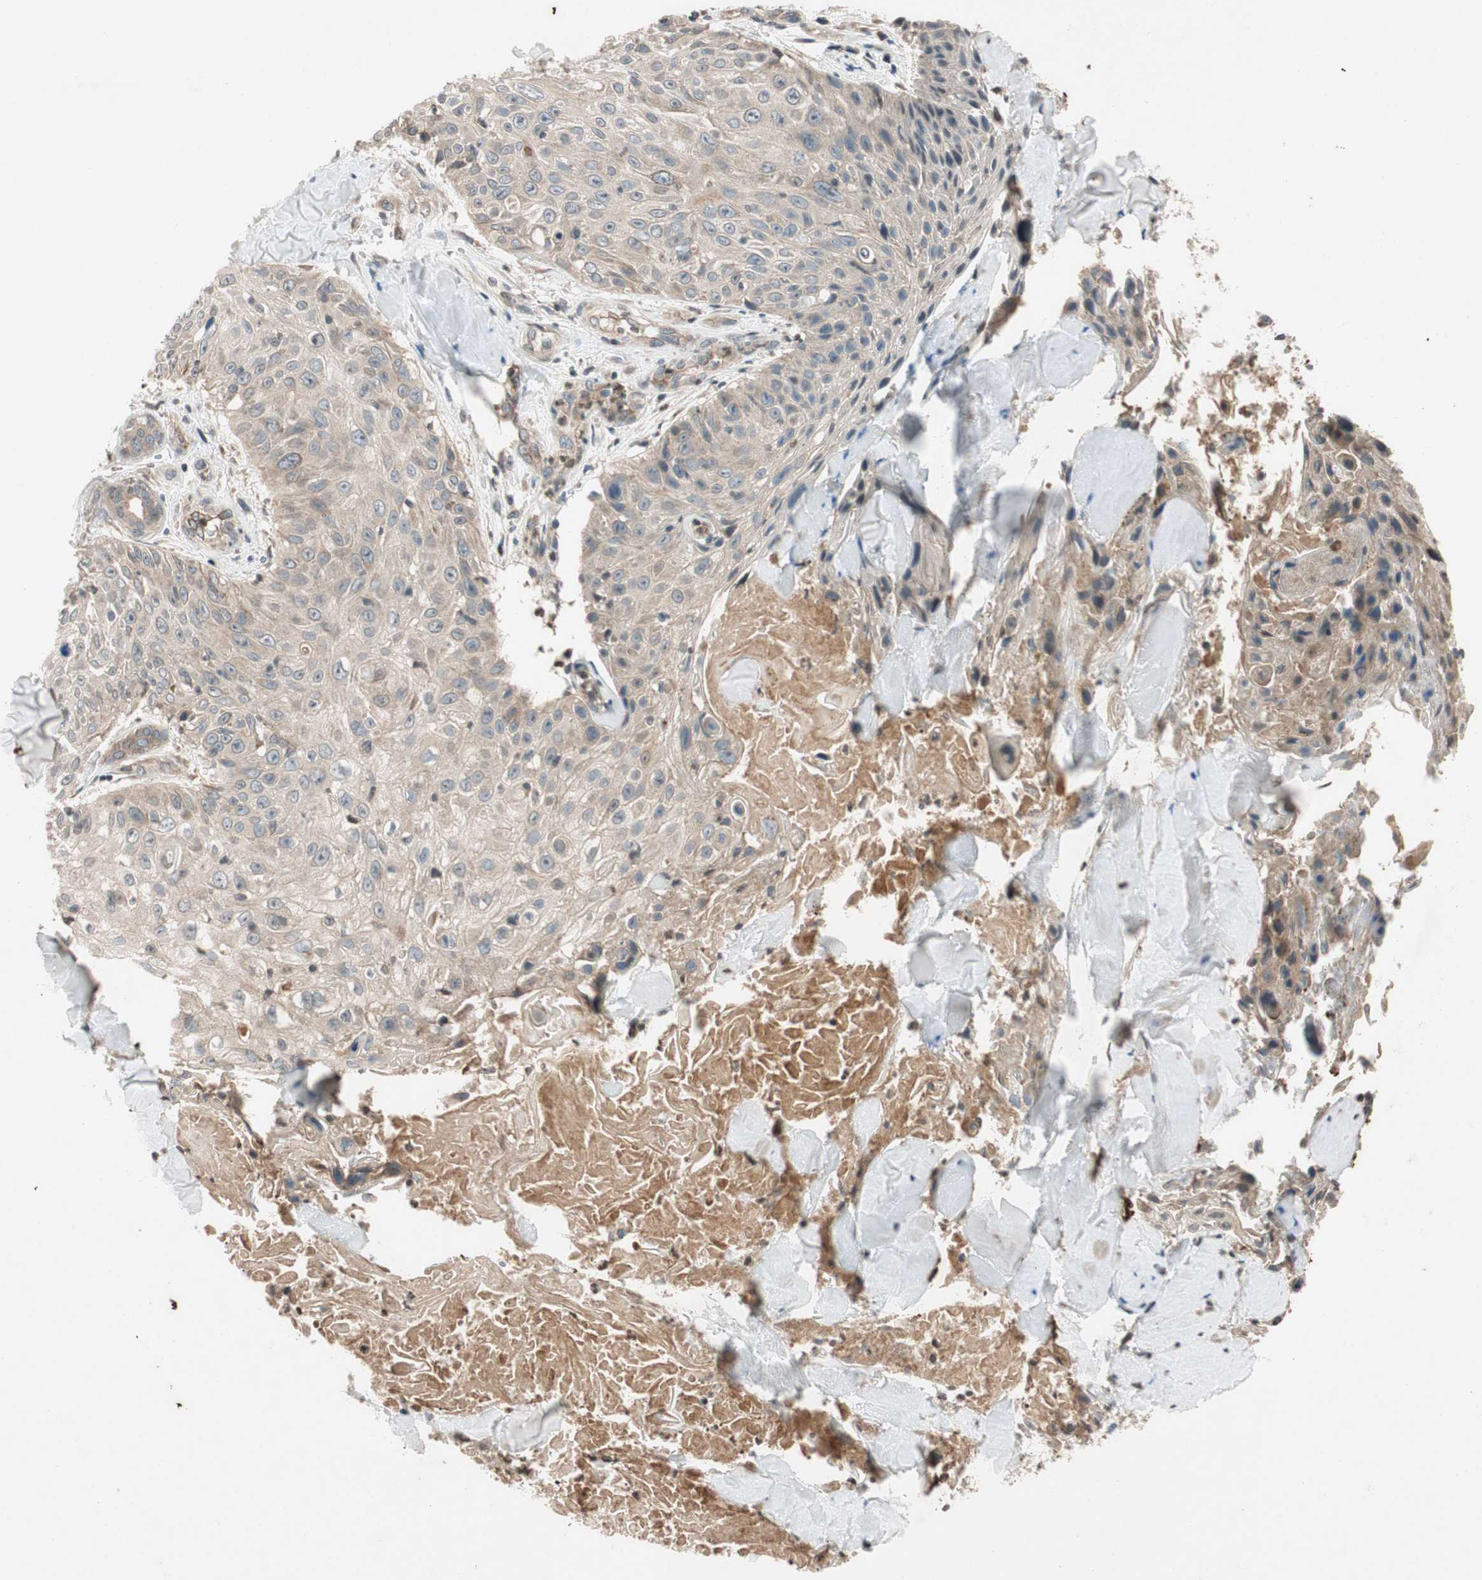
{"staining": {"intensity": "weak", "quantity": ">75%", "location": "cytoplasmic/membranous"}, "tissue": "skin cancer", "cell_type": "Tumor cells", "image_type": "cancer", "snomed": [{"axis": "morphology", "description": "Squamous cell carcinoma, NOS"}, {"axis": "topography", "description": "Skin"}], "caption": "High-magnification brightfield microscopy of squamous cell carcinoma (skin) stained with DAB (brown) and counterstained with hematoxylin (blue). tumor cells exhibit weak cytoplasmic/membranous positivity is present in approximately>75% of cells. (Brightfield microscopy of DAB IHC at high magnification).", "gene": "GCLM", "patient": {"sex": "male", "age": 86}}